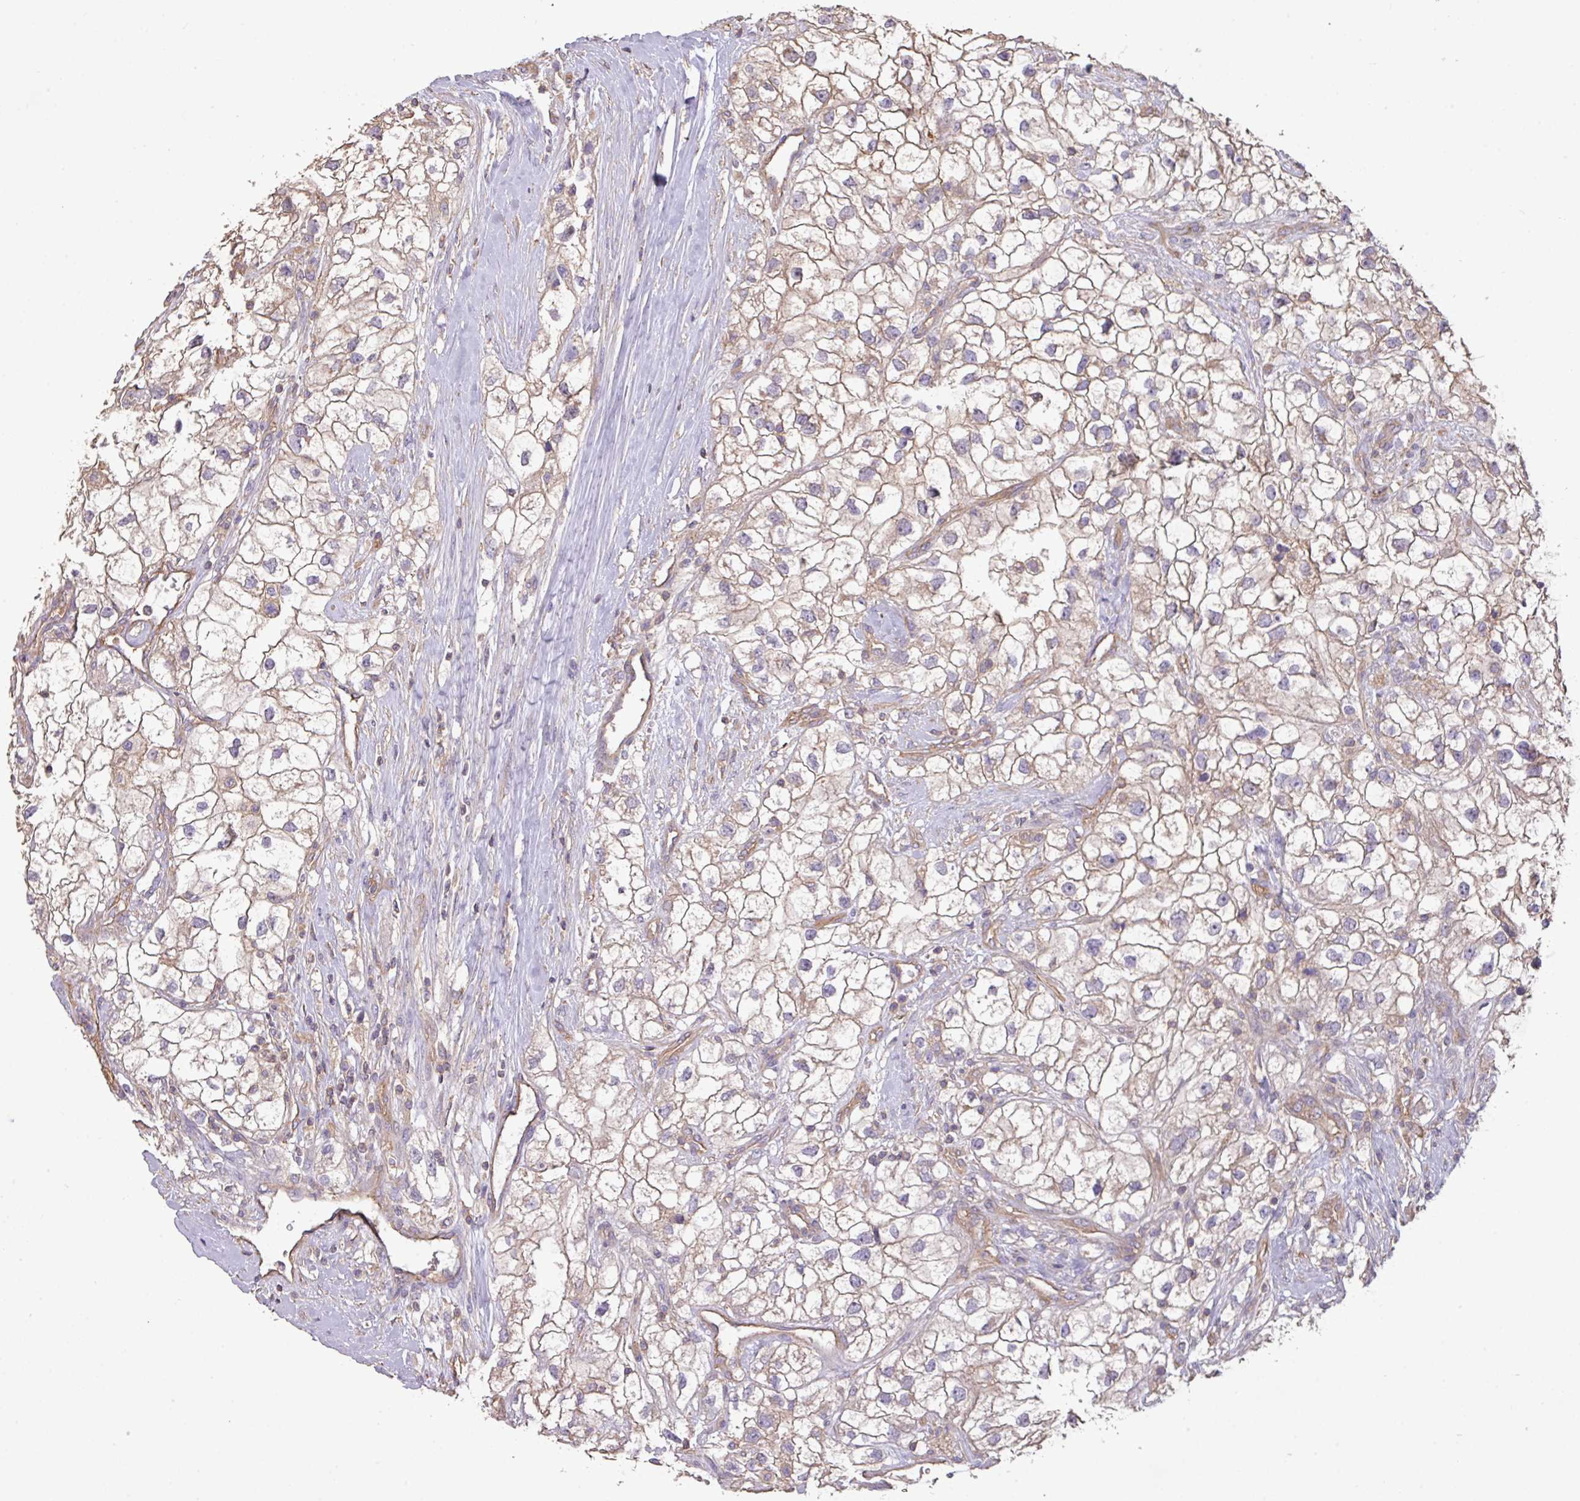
{"staining": {"intensity": "weak", "quantity": ">75%", "location": "cytoplasmic/membranous"}, "tissue": "renal cancer", "cell_type": "Tumor cells", "image_type": "cancer", "snomed": [{"axis": "morphology", "description": "Adenocarcinoma, NOS"}, {"axis": "topography", "description": "Kidney"}], "caption": "Immunohistochemical staining of human renal cancer (adenocarcinoma) shows low levels of weak cytoplasmic/membranous expression in approximately >75% of tumor cells.", "gene": "CALML4", "patient": {"sex": "male", "age": 59}}